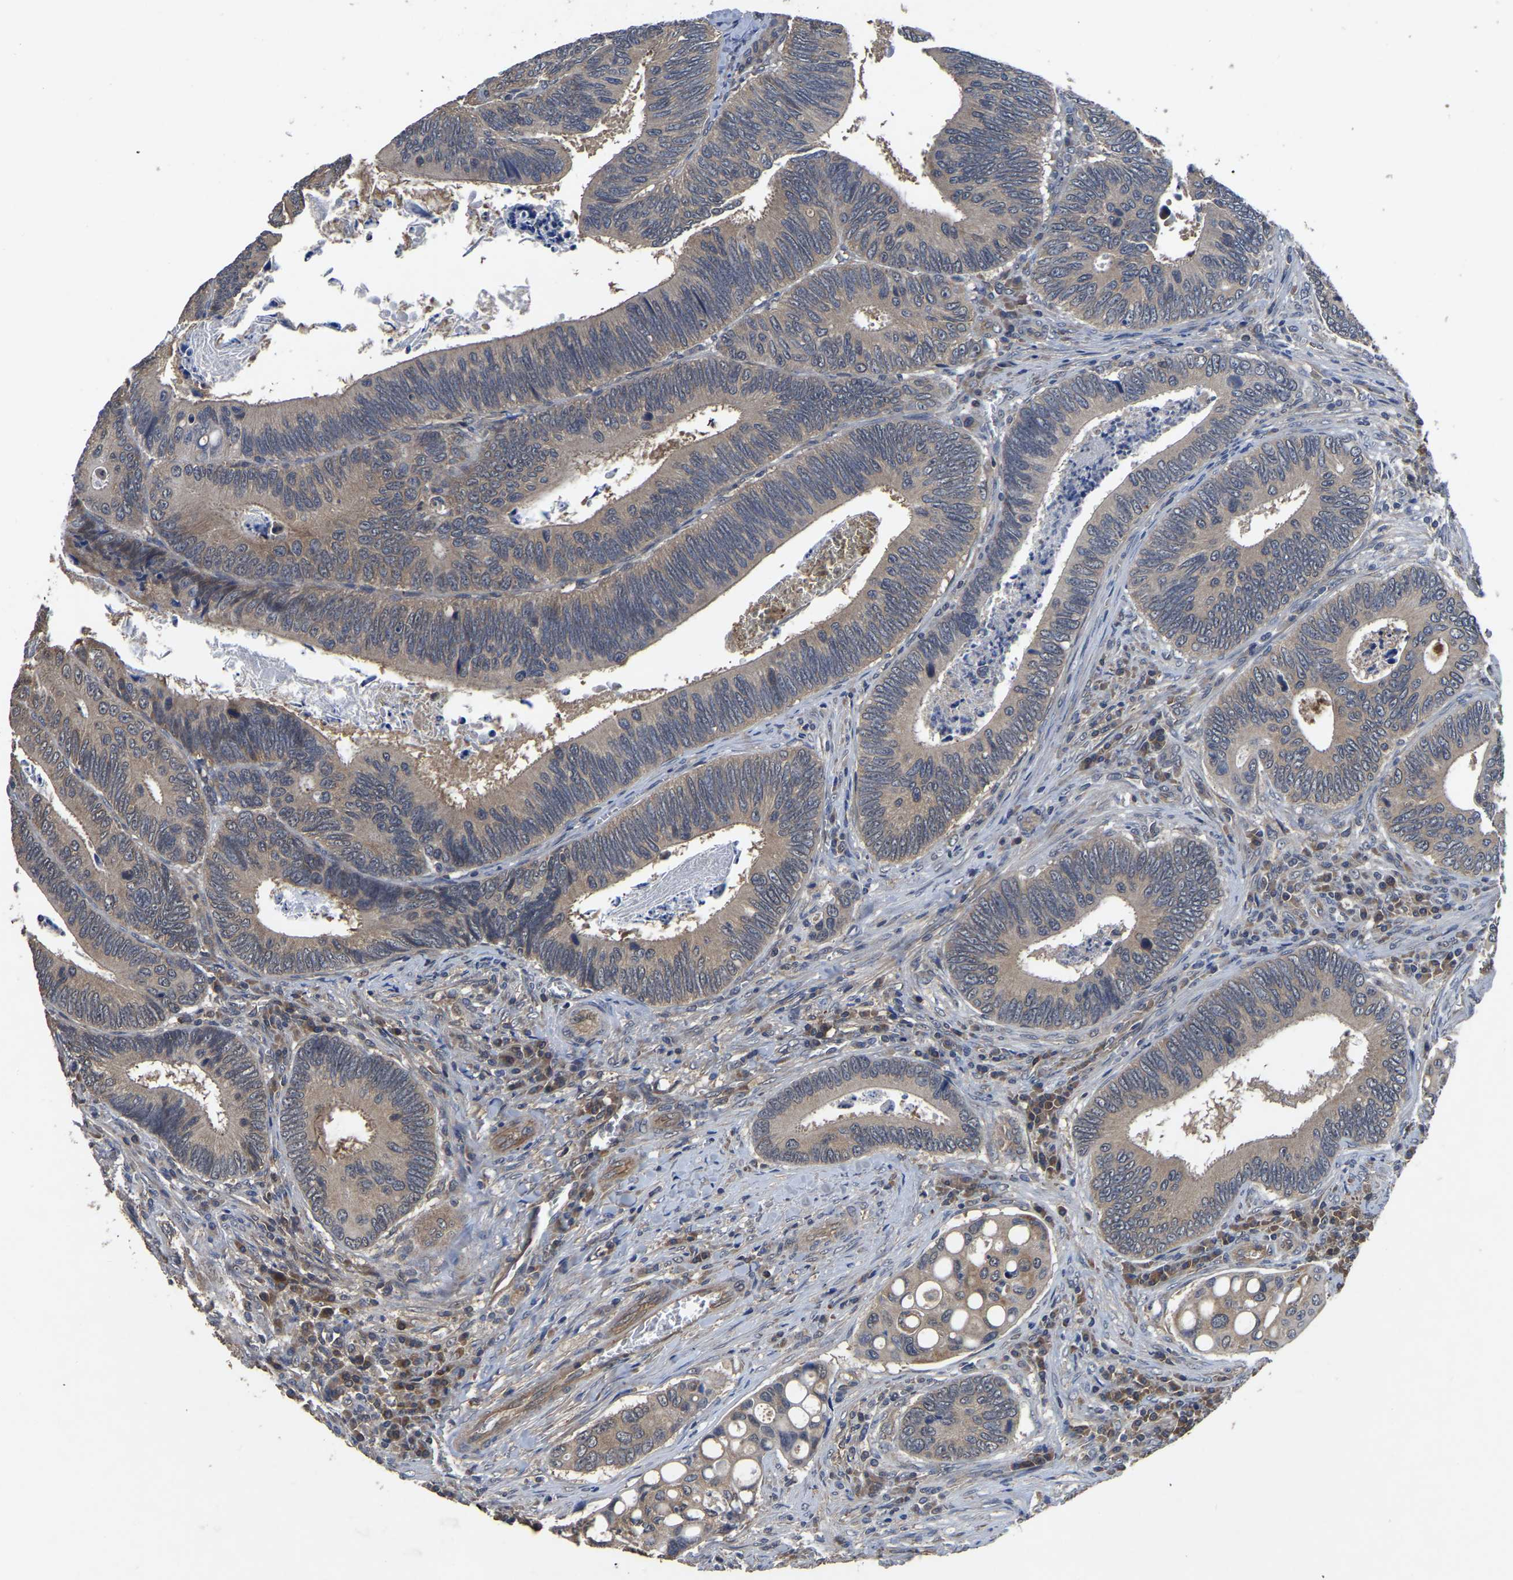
{"staining": {"intensity": "weak", "quantity": "25%-75%", "location": "cytoplasmic/membranous"}, "tissue": "colorectal cancer", "cell_type": "Tumor cells", "image_type": "cancer", "snomed": [{"axis": "morphology", "description": "Inflammation, NOS"}, {"axis": "morphology", "description": "Adenocarcinoma, NOS"}, {"axis": "topography", "description": "Colon"}], "caption": "IHC image of neoplastic tissue: colorectal adenocarcinoma stained using IHC displays low levels of weak protein expression localized specifically in the cytoplasmic/membranous of tumor cells, appearing as a cytoplasmic/membranous brown color.", "gene": "CRYZL1", "patient": {"sex": "male", "age": 72}}